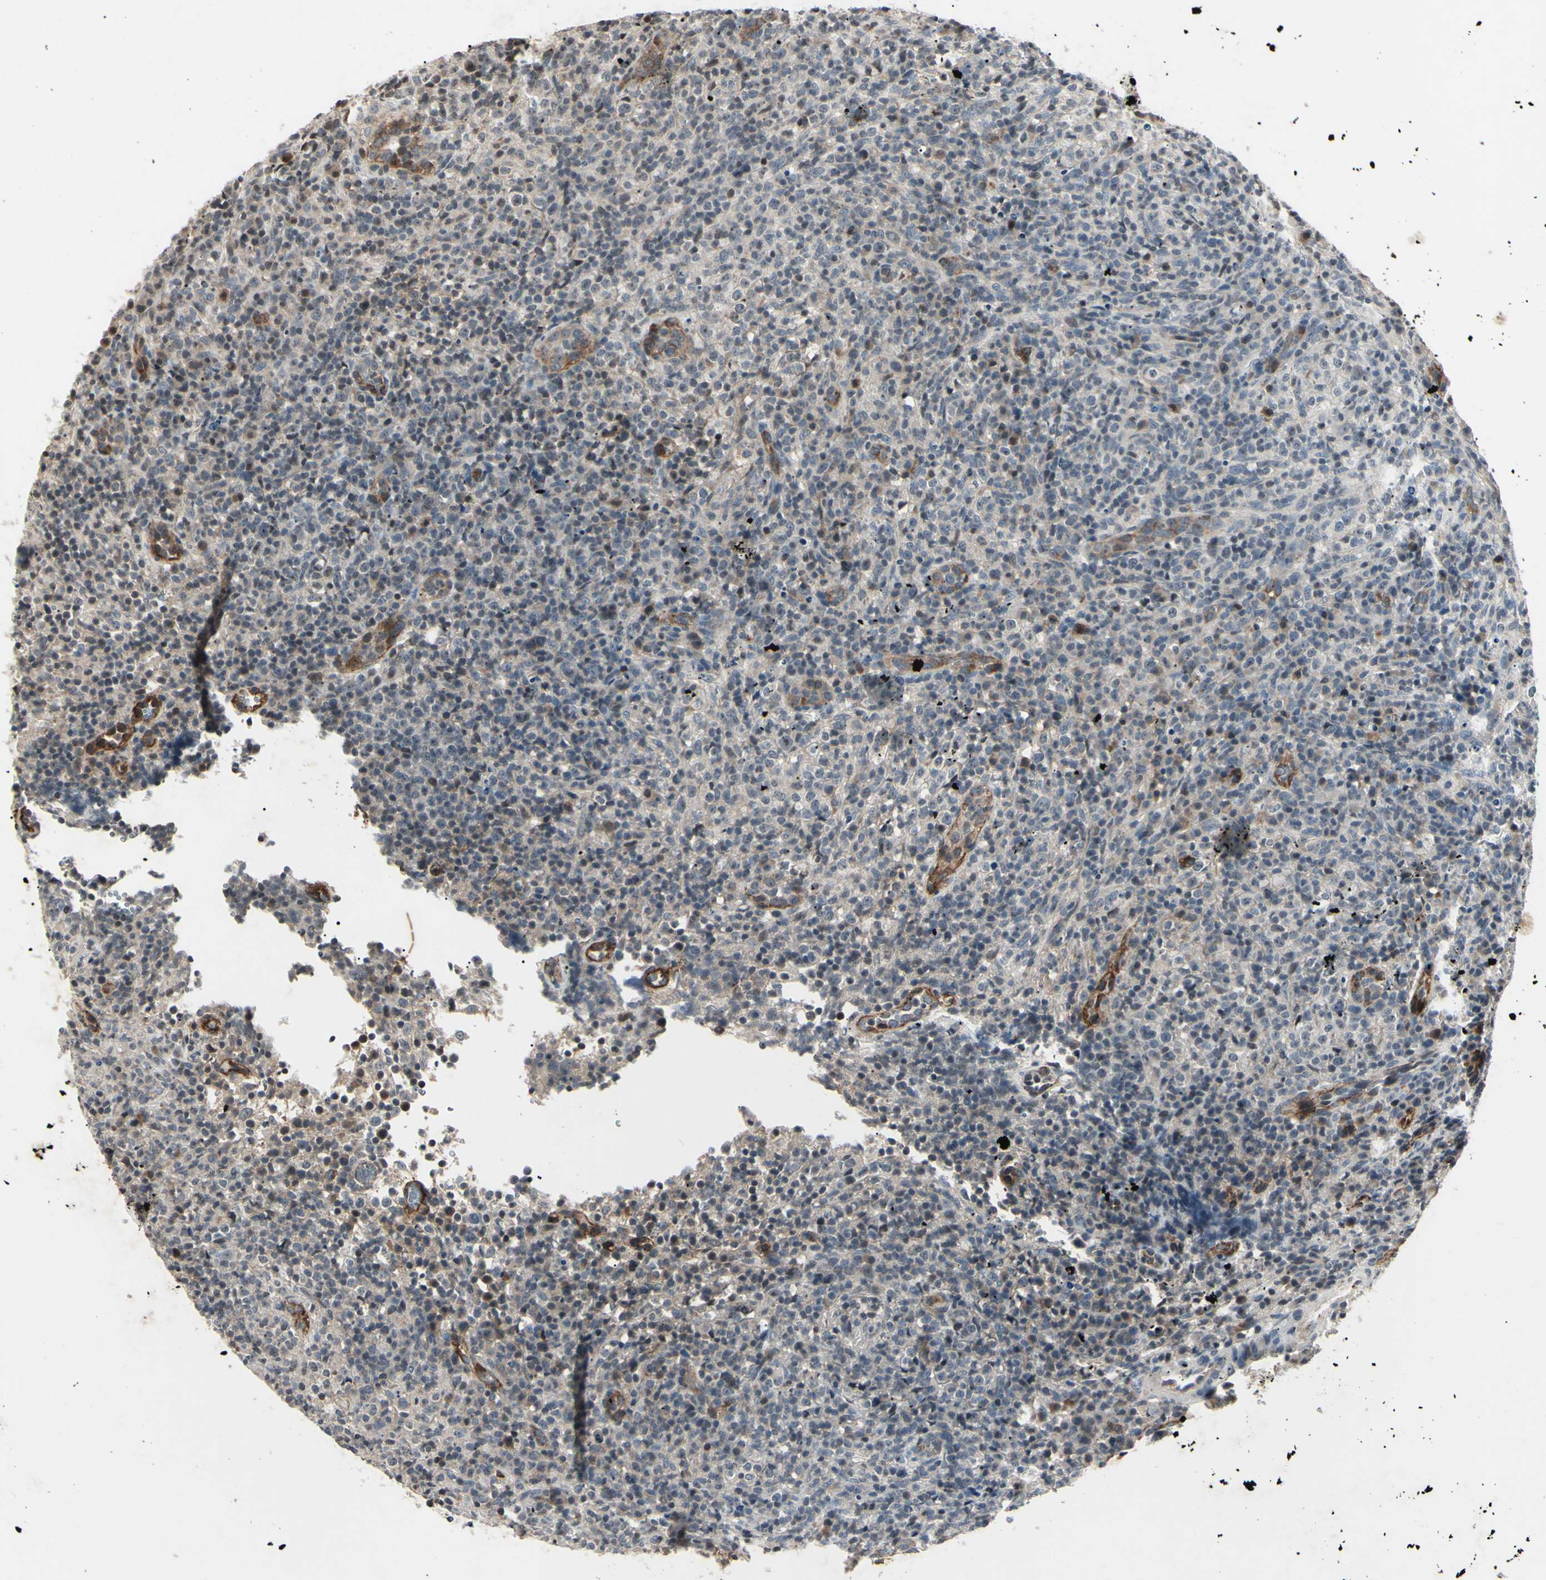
{"staining": {"intensity": "negative", "quantity": "none", "location": "none"}, "tissue": "lymphoma", "cell_type": "Tumor cells", "image_type": "cancer", "snomed": [{"axis": "morphology", "description": "Malignant lymphoma, non-Hodgkin's type, High grade"}, {"axis": "topography", "description": "Lymph node"}], "caption": "There is no significant positivity in tumor cells of high-grade malignant lymphoma, non-Hodgkin's type.", "gene": "AEBP1", "patient": {"sex": "female", "age": 76}}